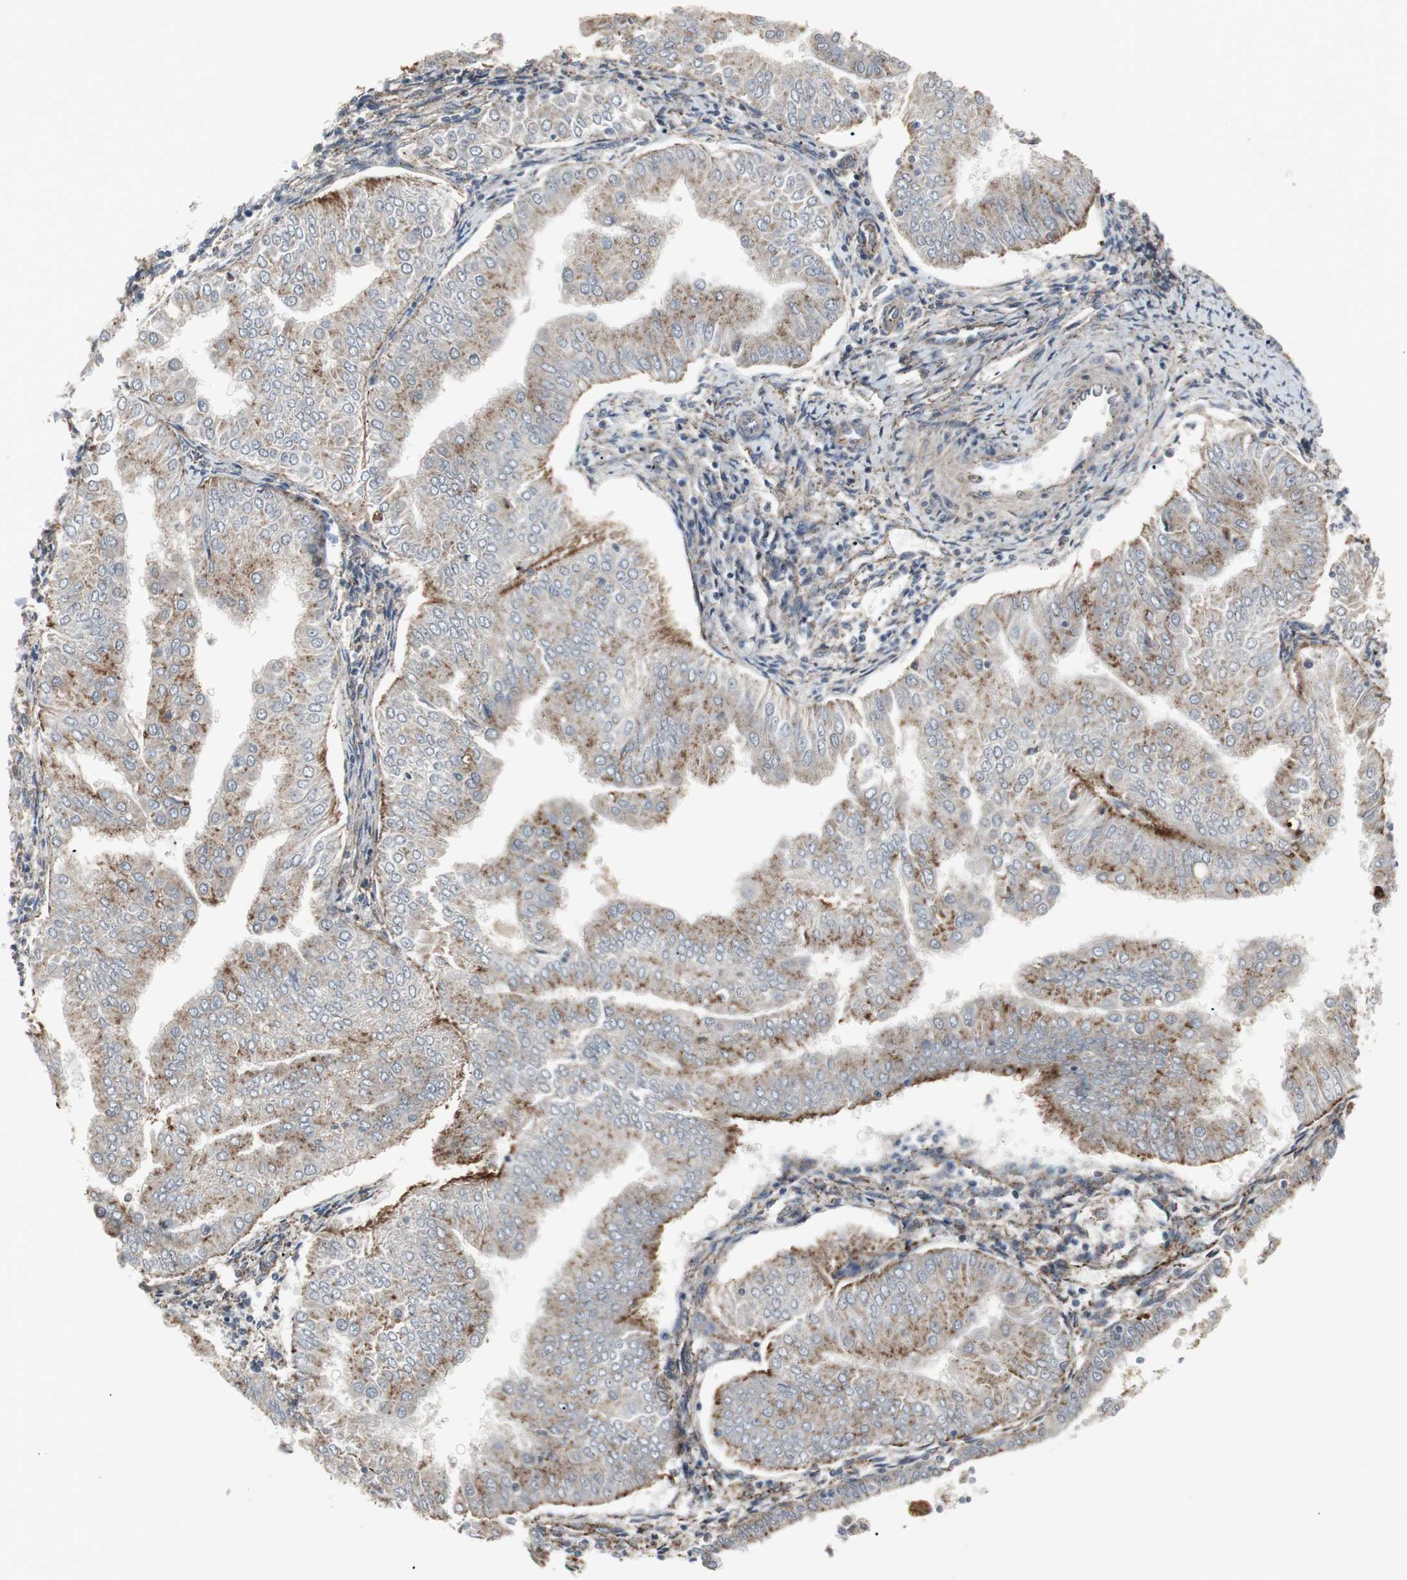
{"staining": {"intensity": "strong", "quantity": "25%-75%", "location": "cytoplasmic/membranous"}, "tissue": "endometrial cancer", "cell_type": "Tumor cells", "image_type": "cancer", "snomed": [{"axis": "morphology", "description": "Adenocarcinoma, NOS"}, {"axis": "topography", "description": "Endometrium"}], "caption": "Brown immunohistochemical staining in human endometrial cancer demonstrates strong cytoplasmic/membranous positivity in approximately 25%-75% of tumor cells. Nuclei are stained in blue.", "gene": "GBA1", "patient": {"sex": "female", "age": 53}}